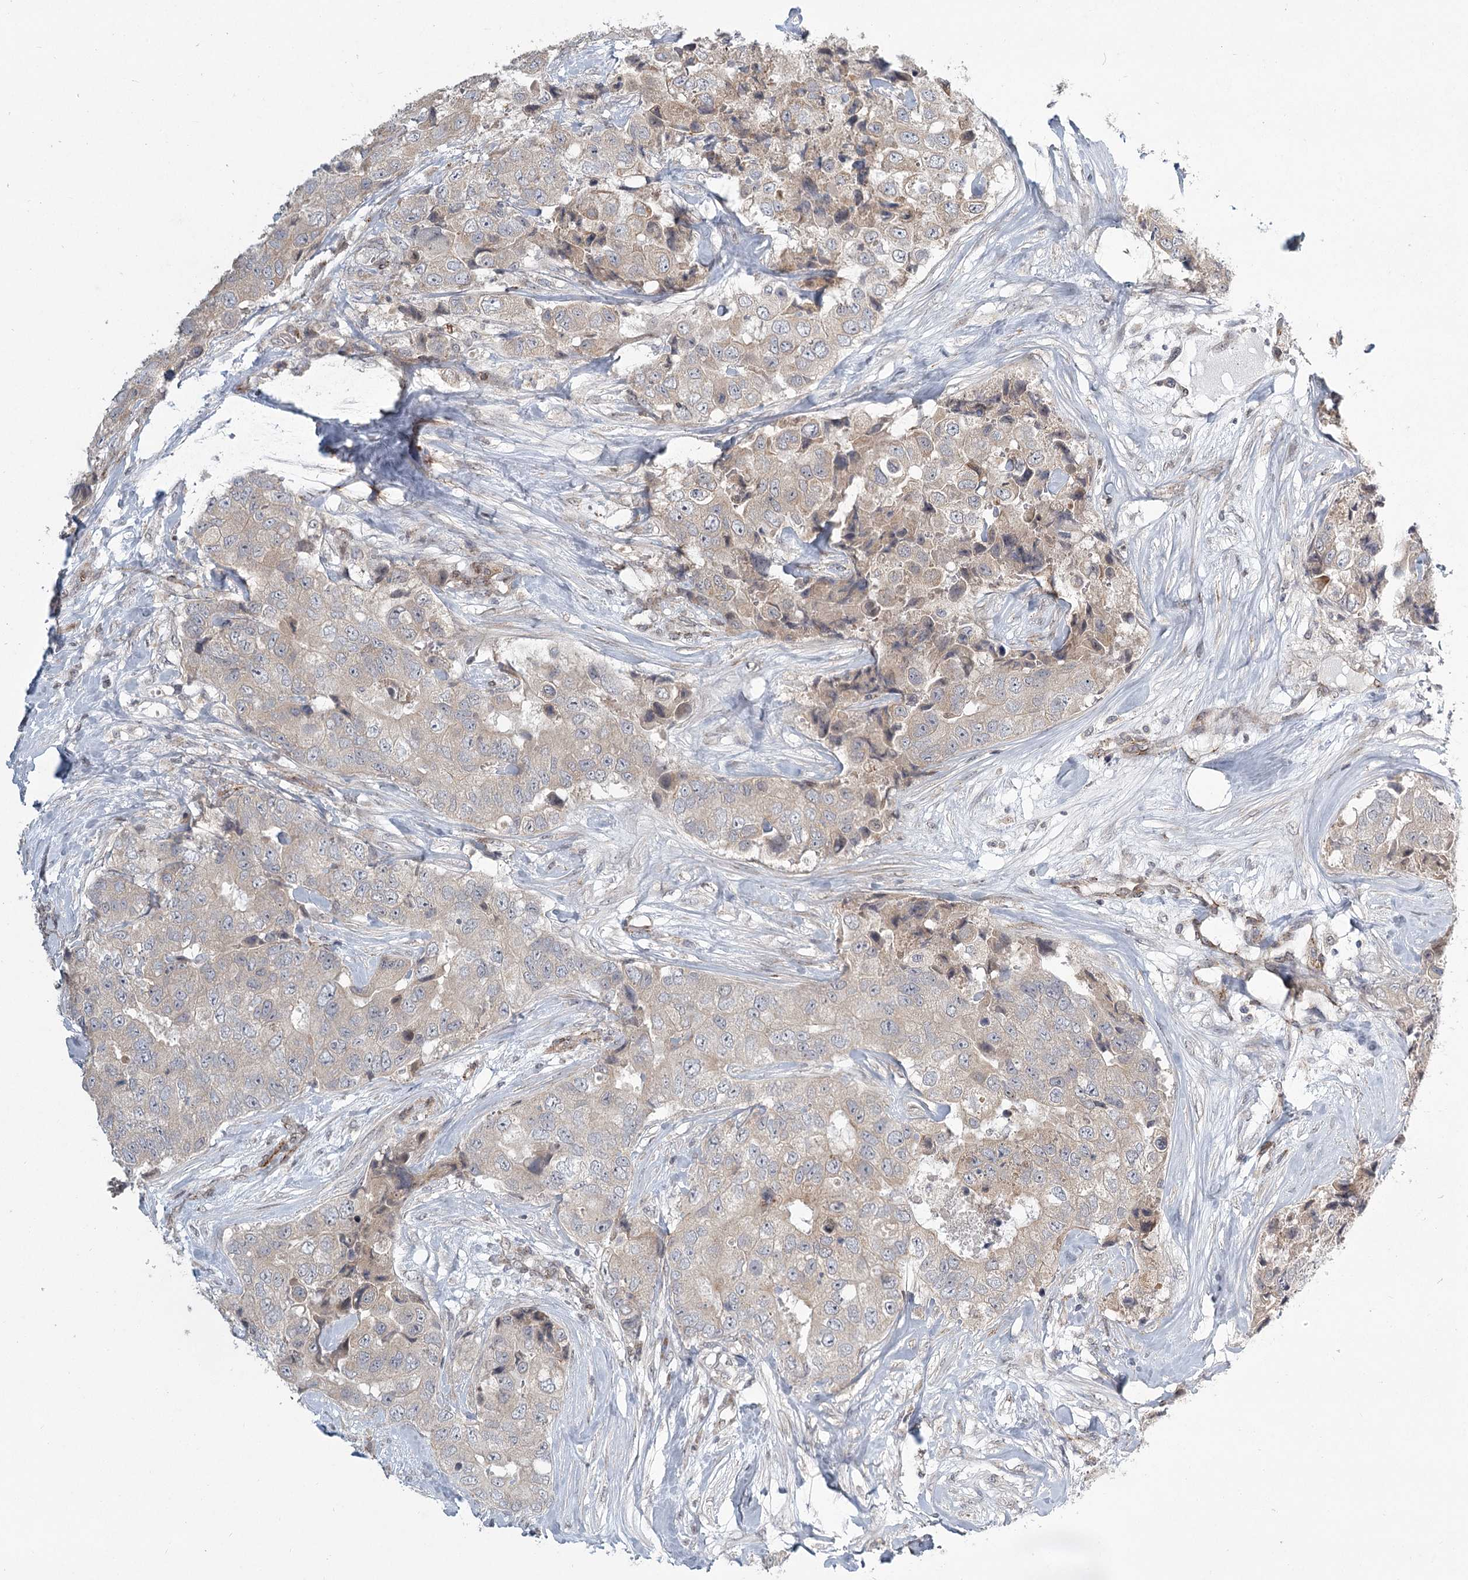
{"staining": {"intensity": "weak", "quantity": "<25%", "location": "cytoplasmic/membranous"}, "tissue": "breast cancer", "cell_type": "Tumor cells", "image_type": "cancer", "snomed": [{"axis": "morphology", "description": "Duct carcinoma"}, {"axis": "topography", "description": "Breast"}], "caption": "Micrograph shows no protein positivity in tumor cells of breast intraductal carcinoma tissue.", "gene": "MEPE", "patient": {"sex": "female", "age": 62}}